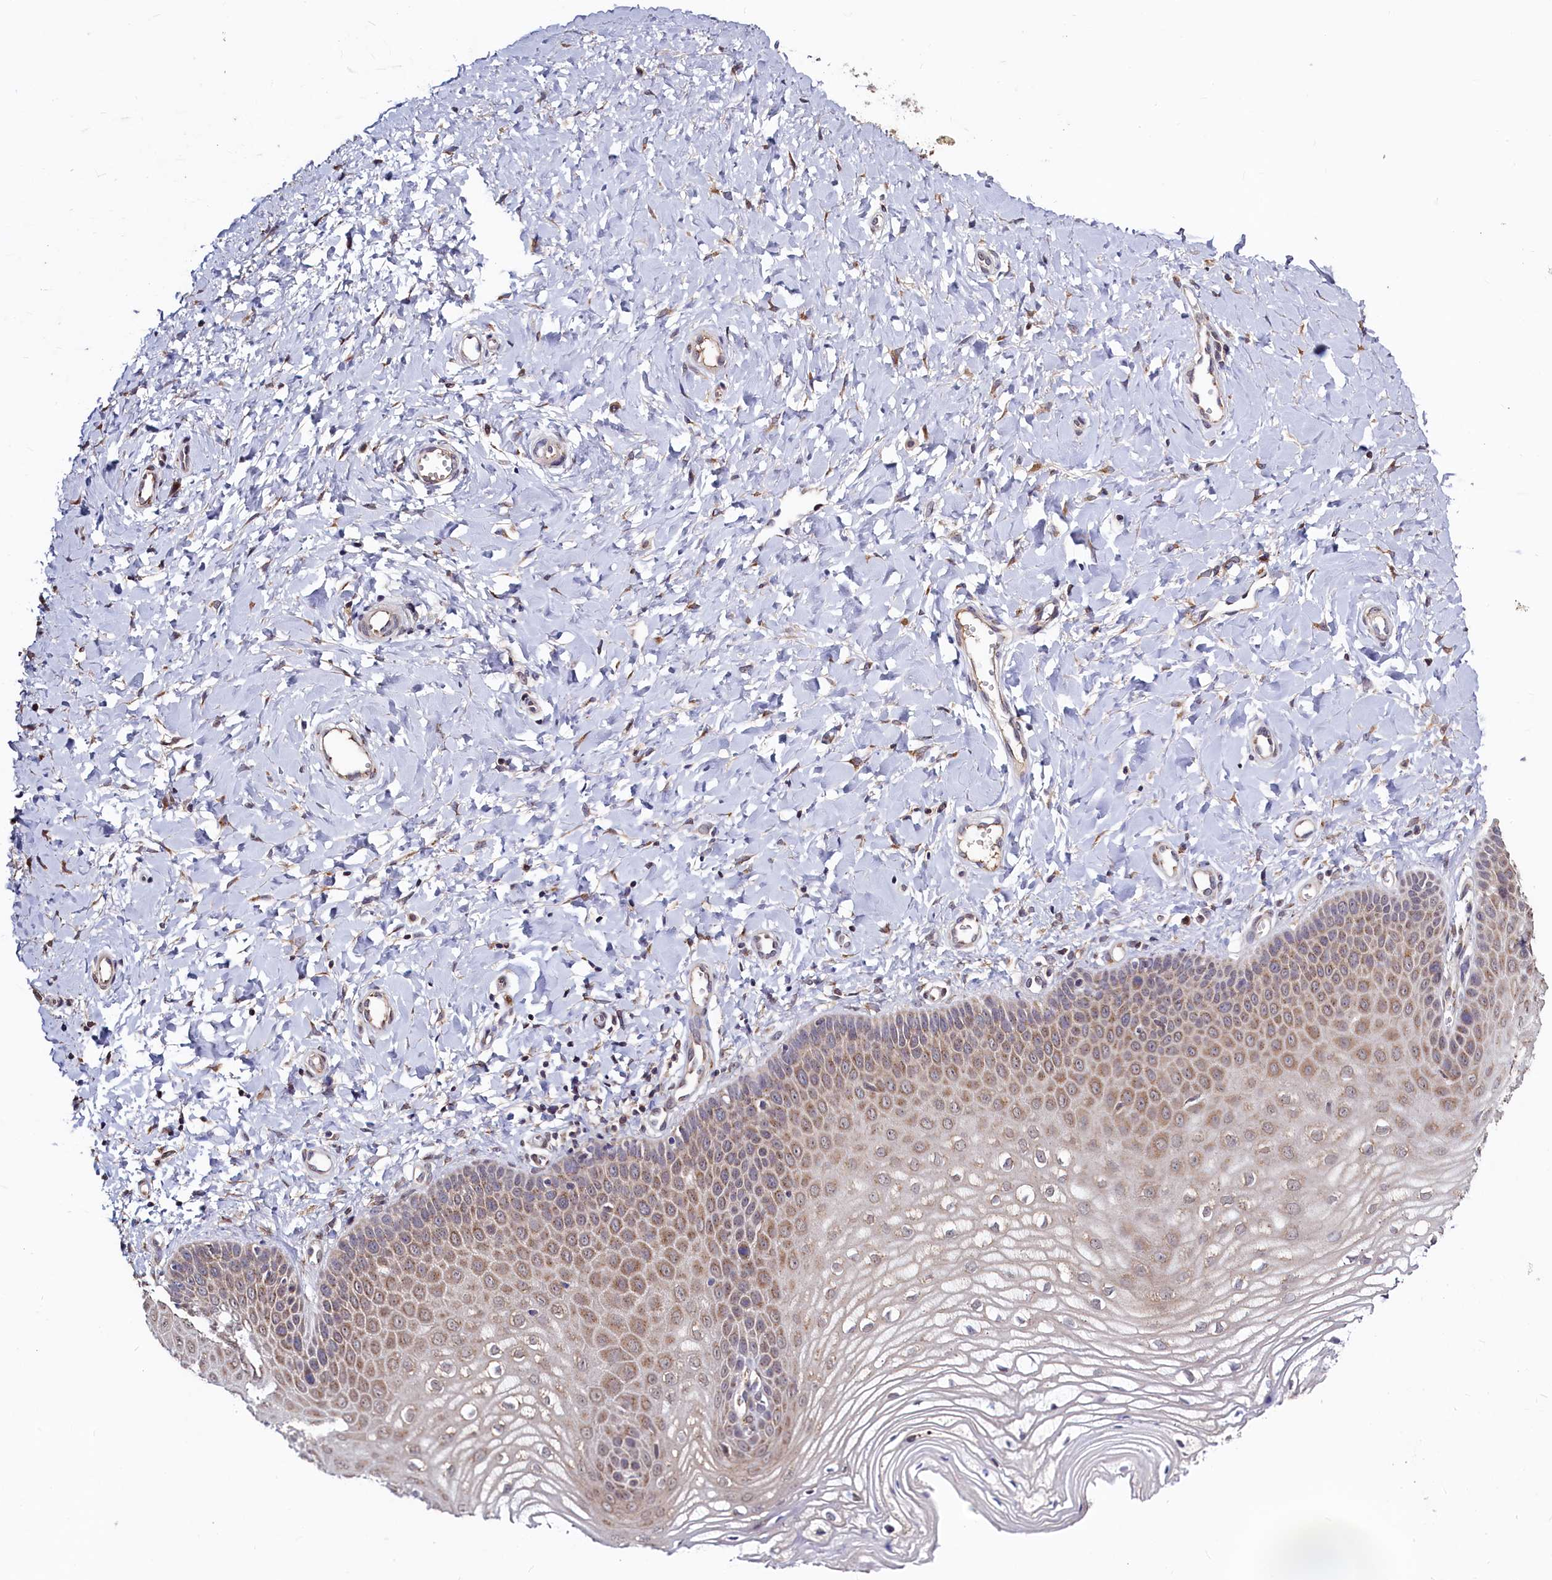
{"staining": {"intensity": "moderate", "quantity": "25%-75%", "location": "cytoplasmic/membranous"}, "tissue": "vagina", "cell_type": "Squamous epithelial cells", "image_type": "normal", "snomed": [{"axis": "morphology", "description": "Normal tissue, NOS"}, {"axis": "topography", "description": "Vagina"}, {"axis": "topography", "description": "Cervix"}], "caption": "The micrograph demonstrates immunohistochemical staining of benign vagina. There is moderate cytoplasmic/membranous expression is present in about 25%-75% of squamous epithelial cells.", "gene": "SEC24C", "patient": {"sex": "female", "age": 40}}